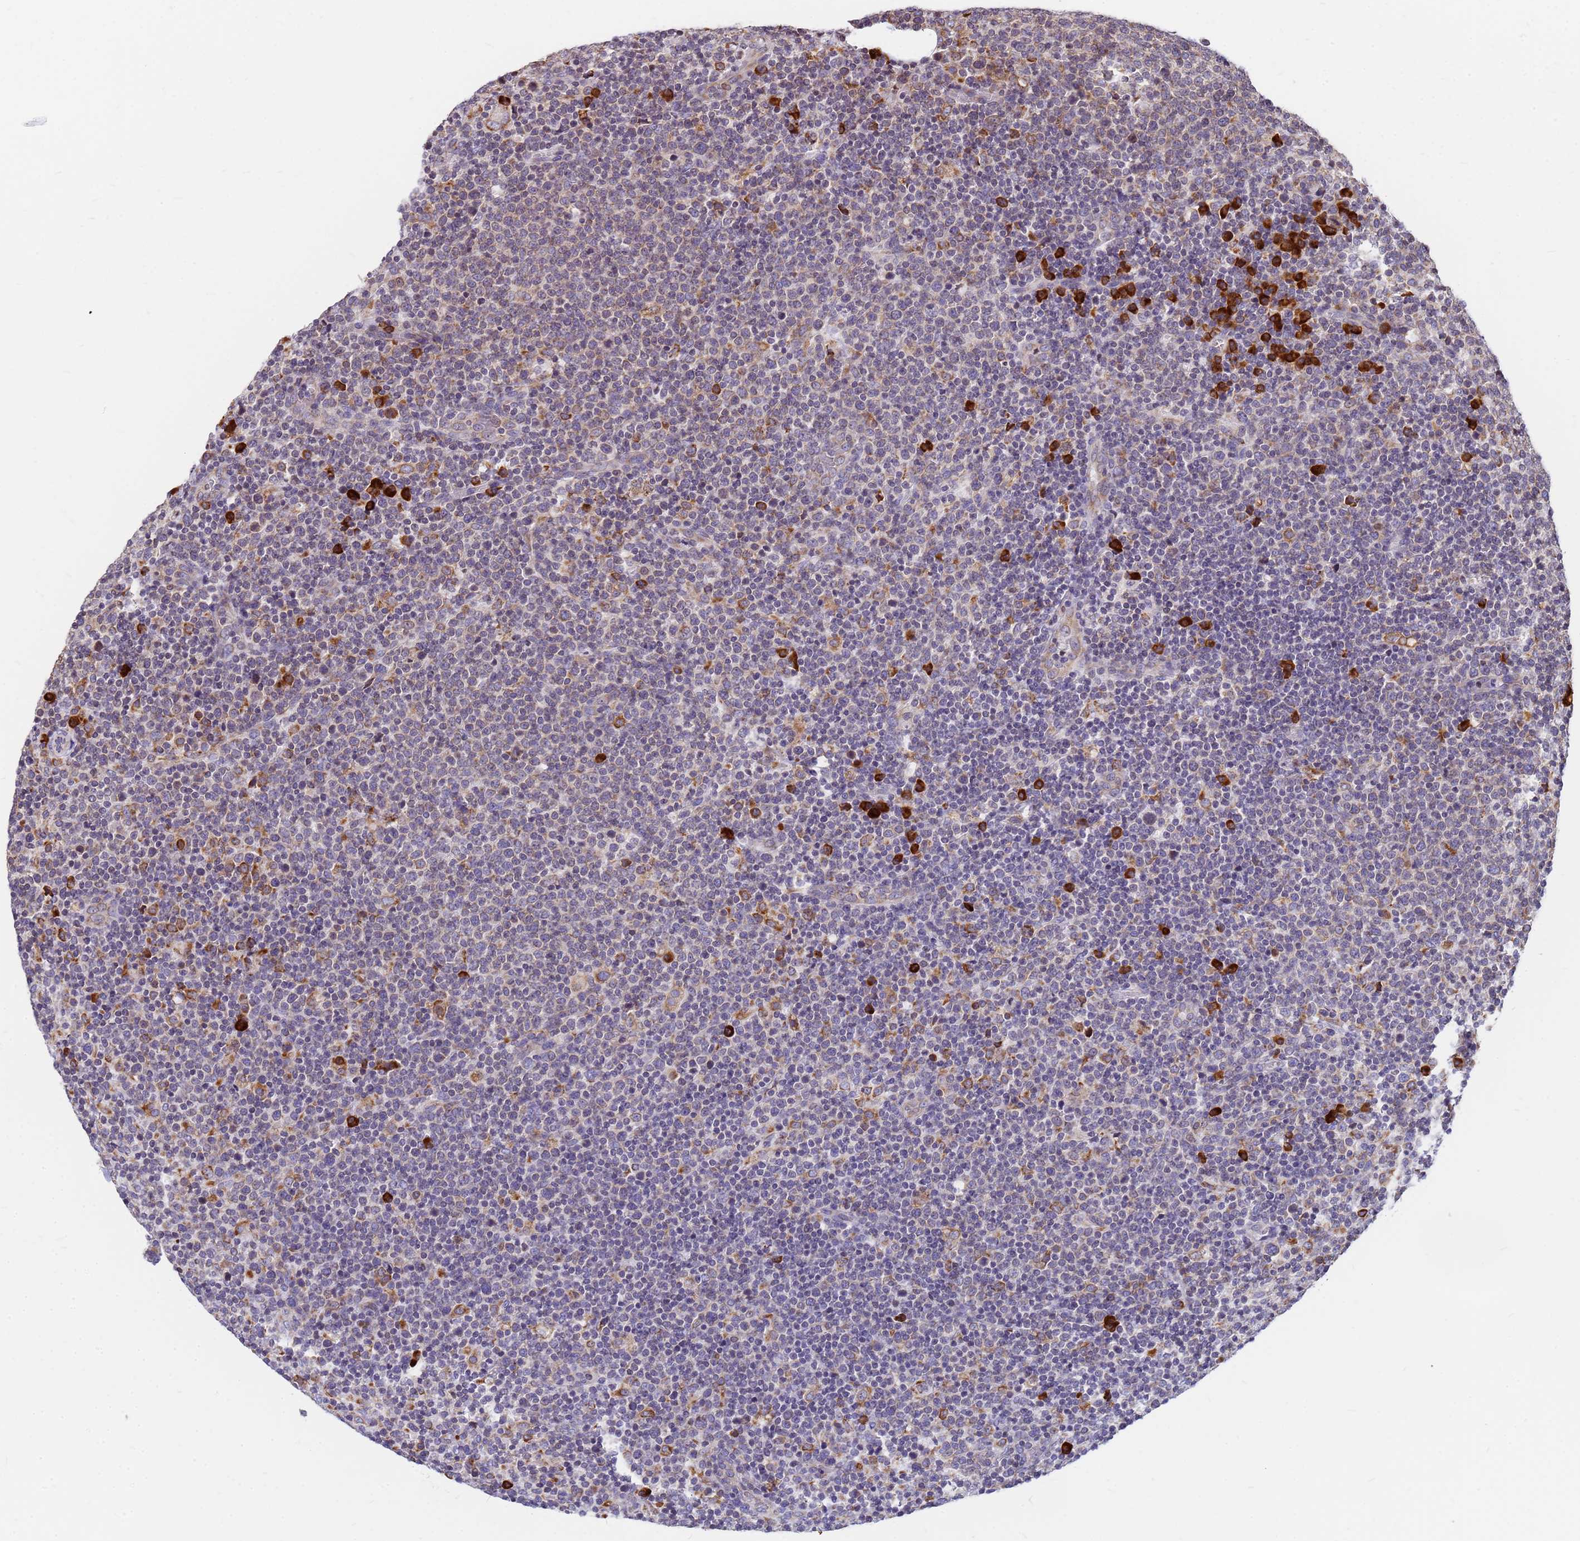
{"staining": {"intensity": "moderate", "quantity": "<25%", "location": "cytoplasmic/membranous"}, "tissue": "lymphoma", "cell_type": "Tumor cells", "image_type": "cancer", "snomed": [{"axis": "morphology", "description": "Malignant lymphoma, non-Hodgkin's type, High grade"}, {"axis": "topography", "description": "Lymph node"}], "caption": "Lymphoma stained with DAB (3,3'-diaminobenzidine) immunohistochemistry (IHC) demonstrates low levels of moderate cytoplasmic/membranous positivity in approximately <25% of tumor cells.", "gene": "SSR4", "patient": {"sex": "male", "age": 61}}